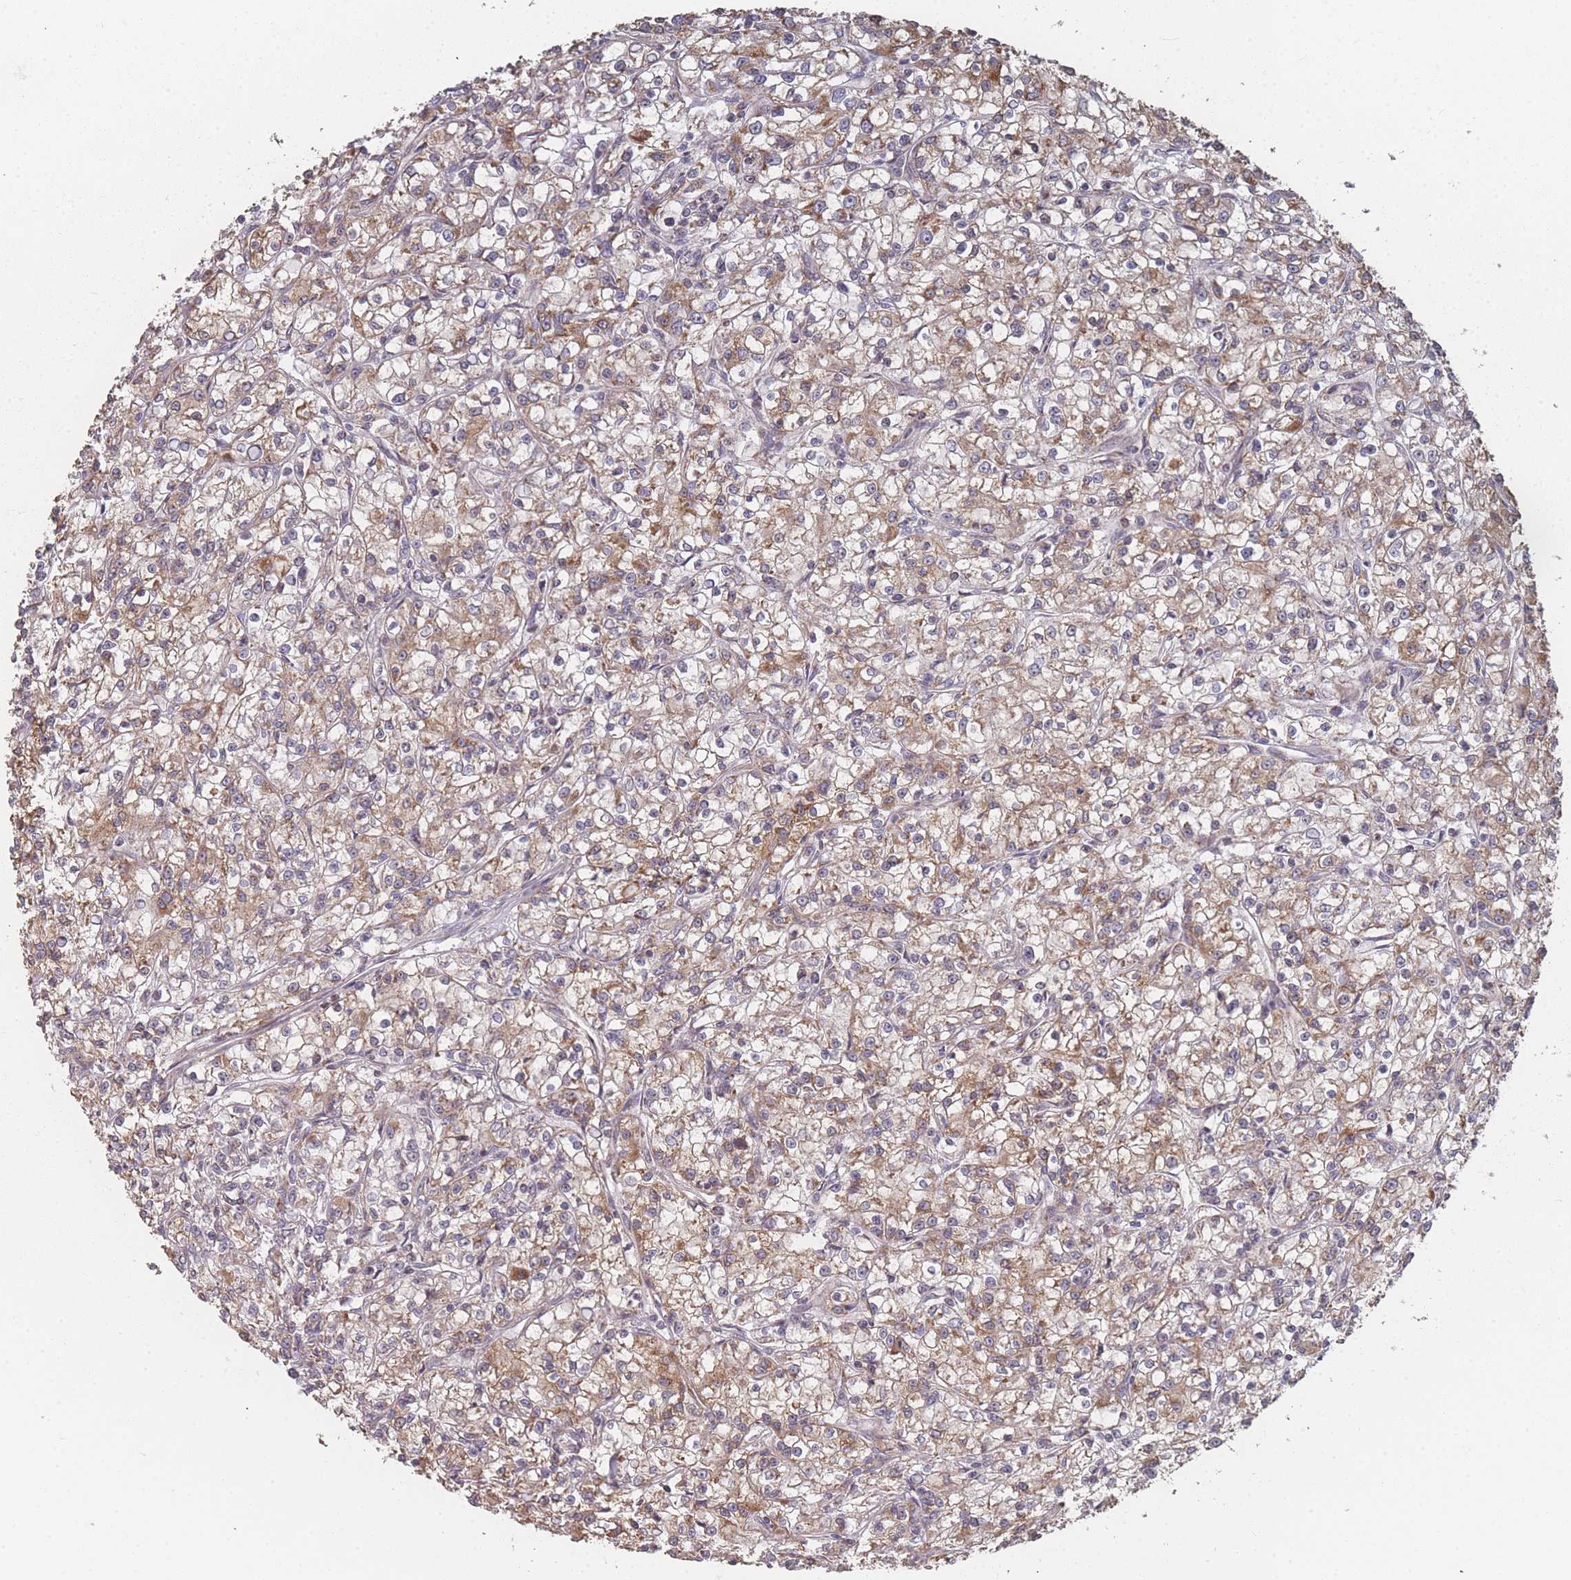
{"staining": {"intensity": "moderate", "quantity": ">75%", "location": "cytoplasmic/membranous"}, "tissue": "renal cancer", "cell_type": "Tumor cells", "image_type": "cancer", "snomed": [{"axis": "morphology", "description": "Adenocarcinoma, NOS"}, {"axis": "topography", "description": "Kidney"}], "caption": "Moderate cytoplasmic/membranous positivity is identified in approximately >75% of tumor cells in renal cancer (adenocarcinoma).", "gene": "PSMB3", "patient": {"sex": "female", "age": 59}}